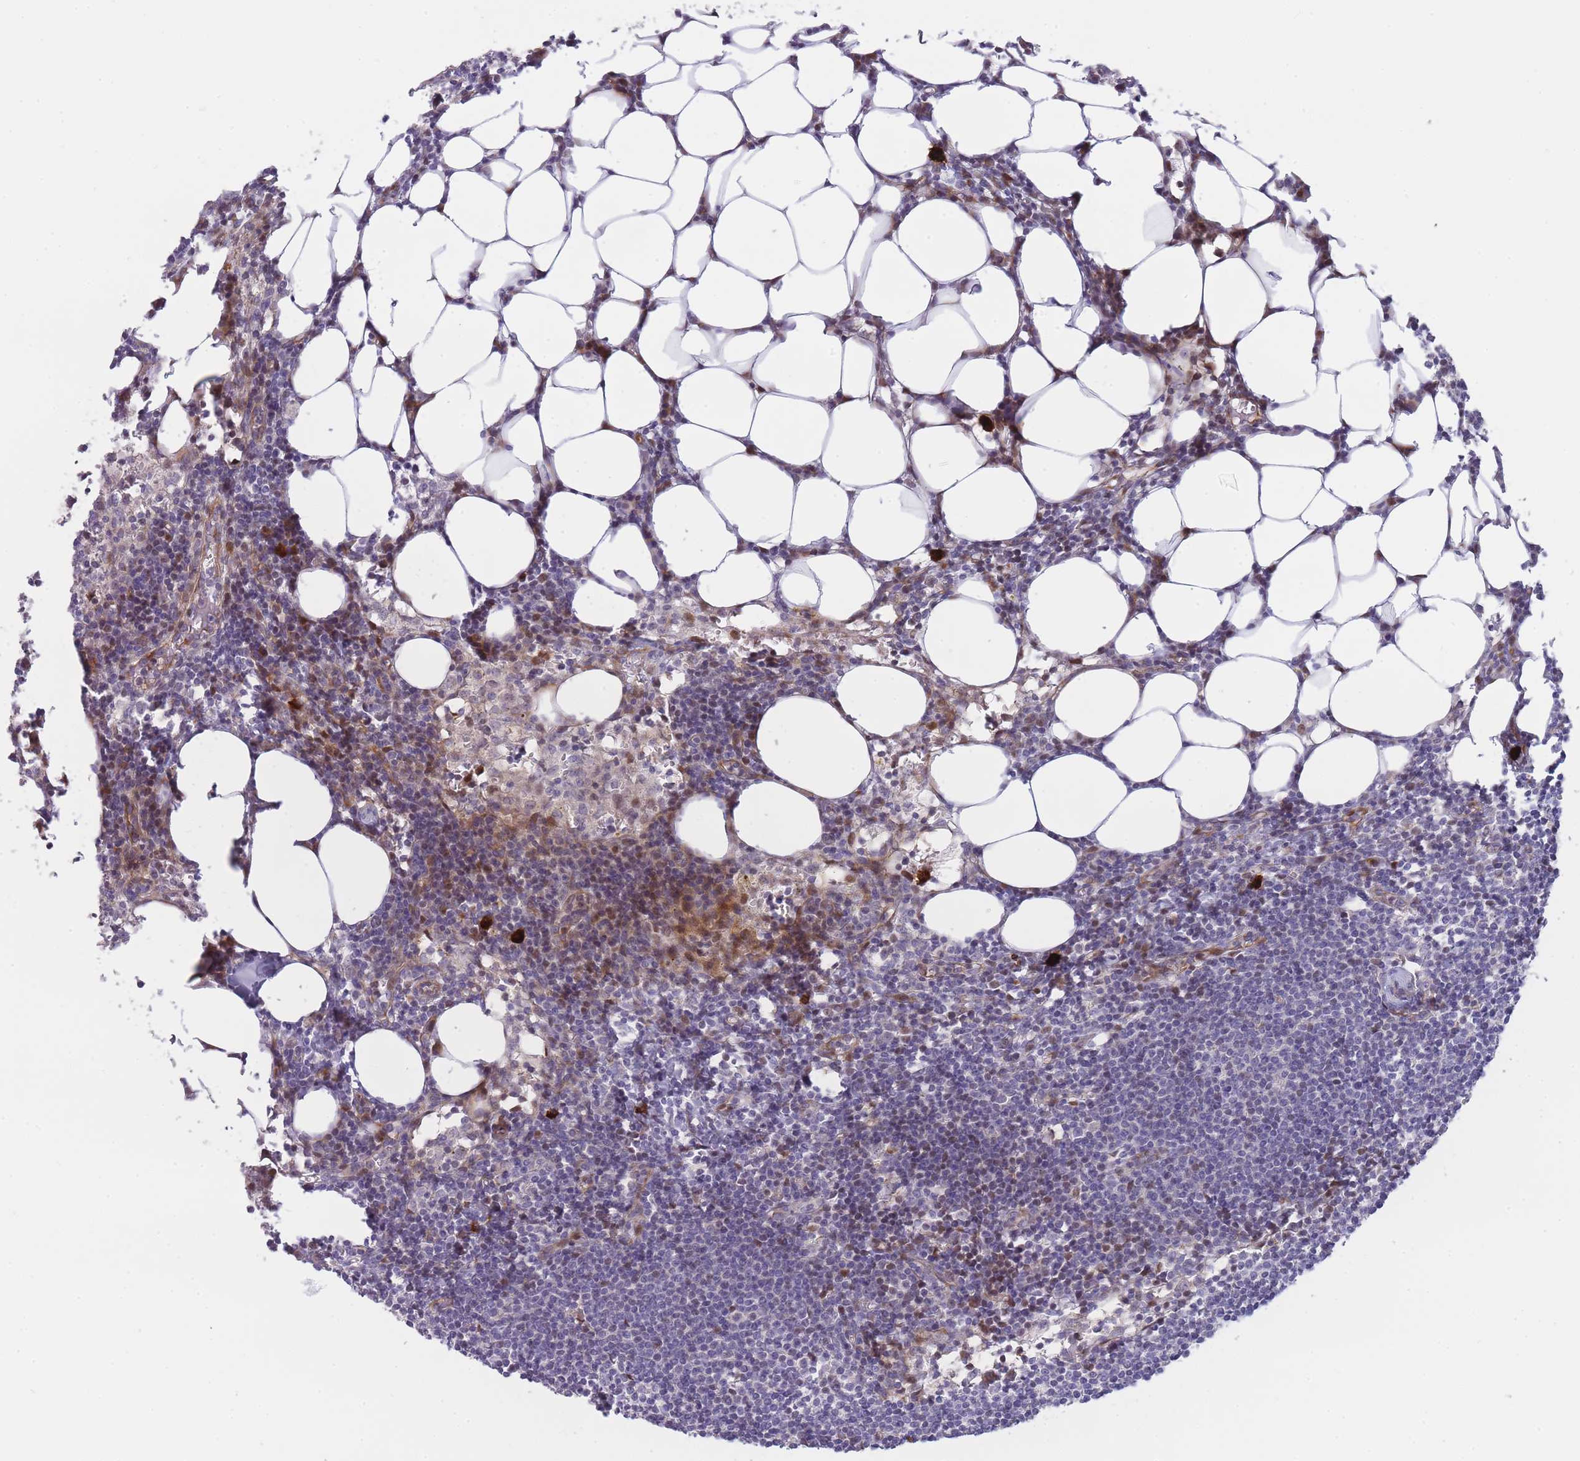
{"staining": {"intensity": "negative", "quantity": "none", "location": "none"}, "tissue": "lymph node", "cell_type": "Germinal center cells", "image_type": "normal", "snomed": [{"axis": "morphology", "description": "Normal tissue, NOS"}, {"axis": "topography", "description": "Lymph node"}], "caption": "High magnification brightfield microscopy of benign lymph node stained with DAB (brown) and counterstained with hematoxylin (blue): germinal center cells show no significant expression. (Immunohistochemistry (ihc), brightfield microscopy, high magnification).", "gene": "ATP5MC2", "patient": {"sex": "female", "age": 30}}